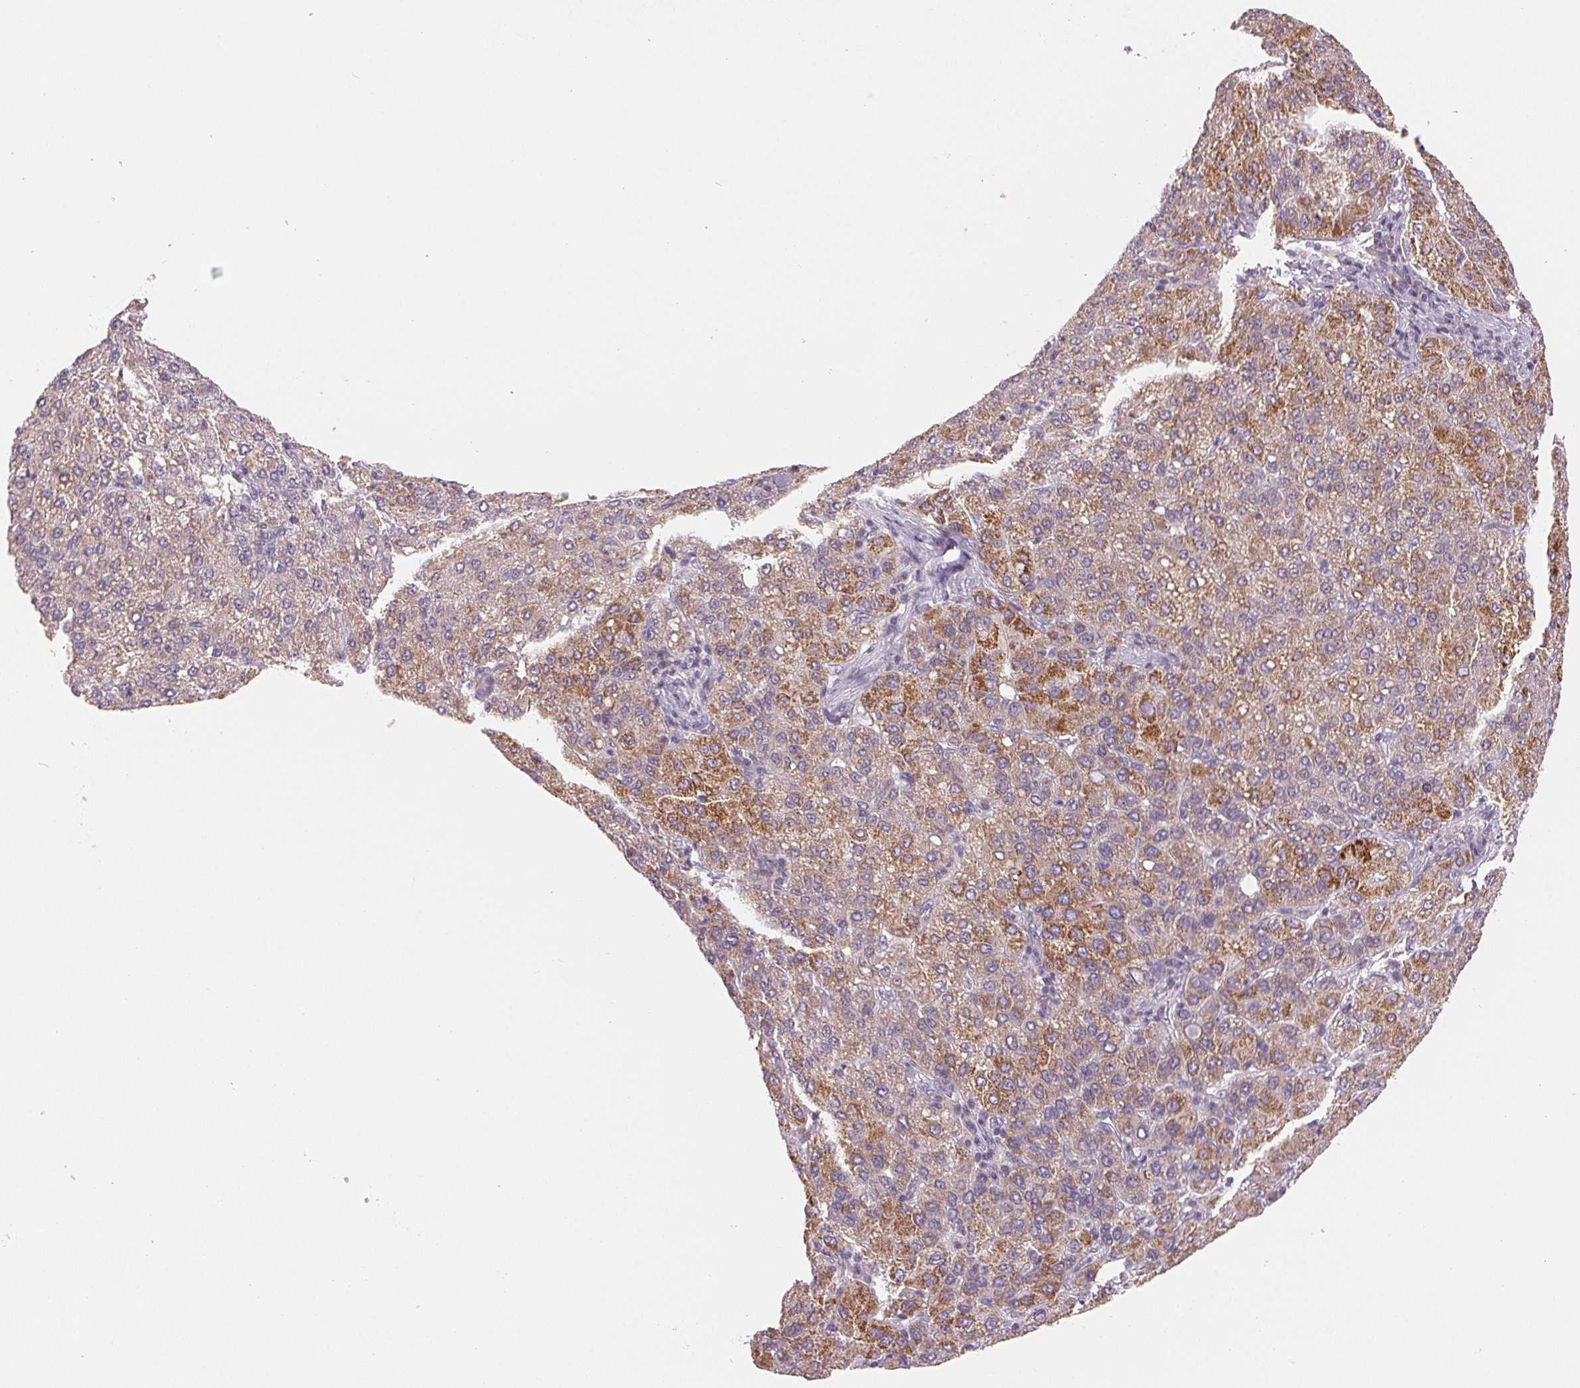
{"staining": {"intensity": "moderate", "quantity": "25%-75%", "location": "cytoplasmic/membranous"}, "tissue": "liver cancer", "cell_type": "Tumor cells", "image_type": "cancer", "snomed": [{"axis": "morphology", "description": "Carcinoma, Hepatocellular, NOS"}, {"axis": "topography", "description": "Liver"}], "caption": "Moderate cytoplasmic/membranous staining is present in approximately 25%-75% of tumor cells in liver cancer. (IHC, brightfield microscopy, high magnification).", "gene": "HINT2", "patient": {"sex": "male", "age": 65}}